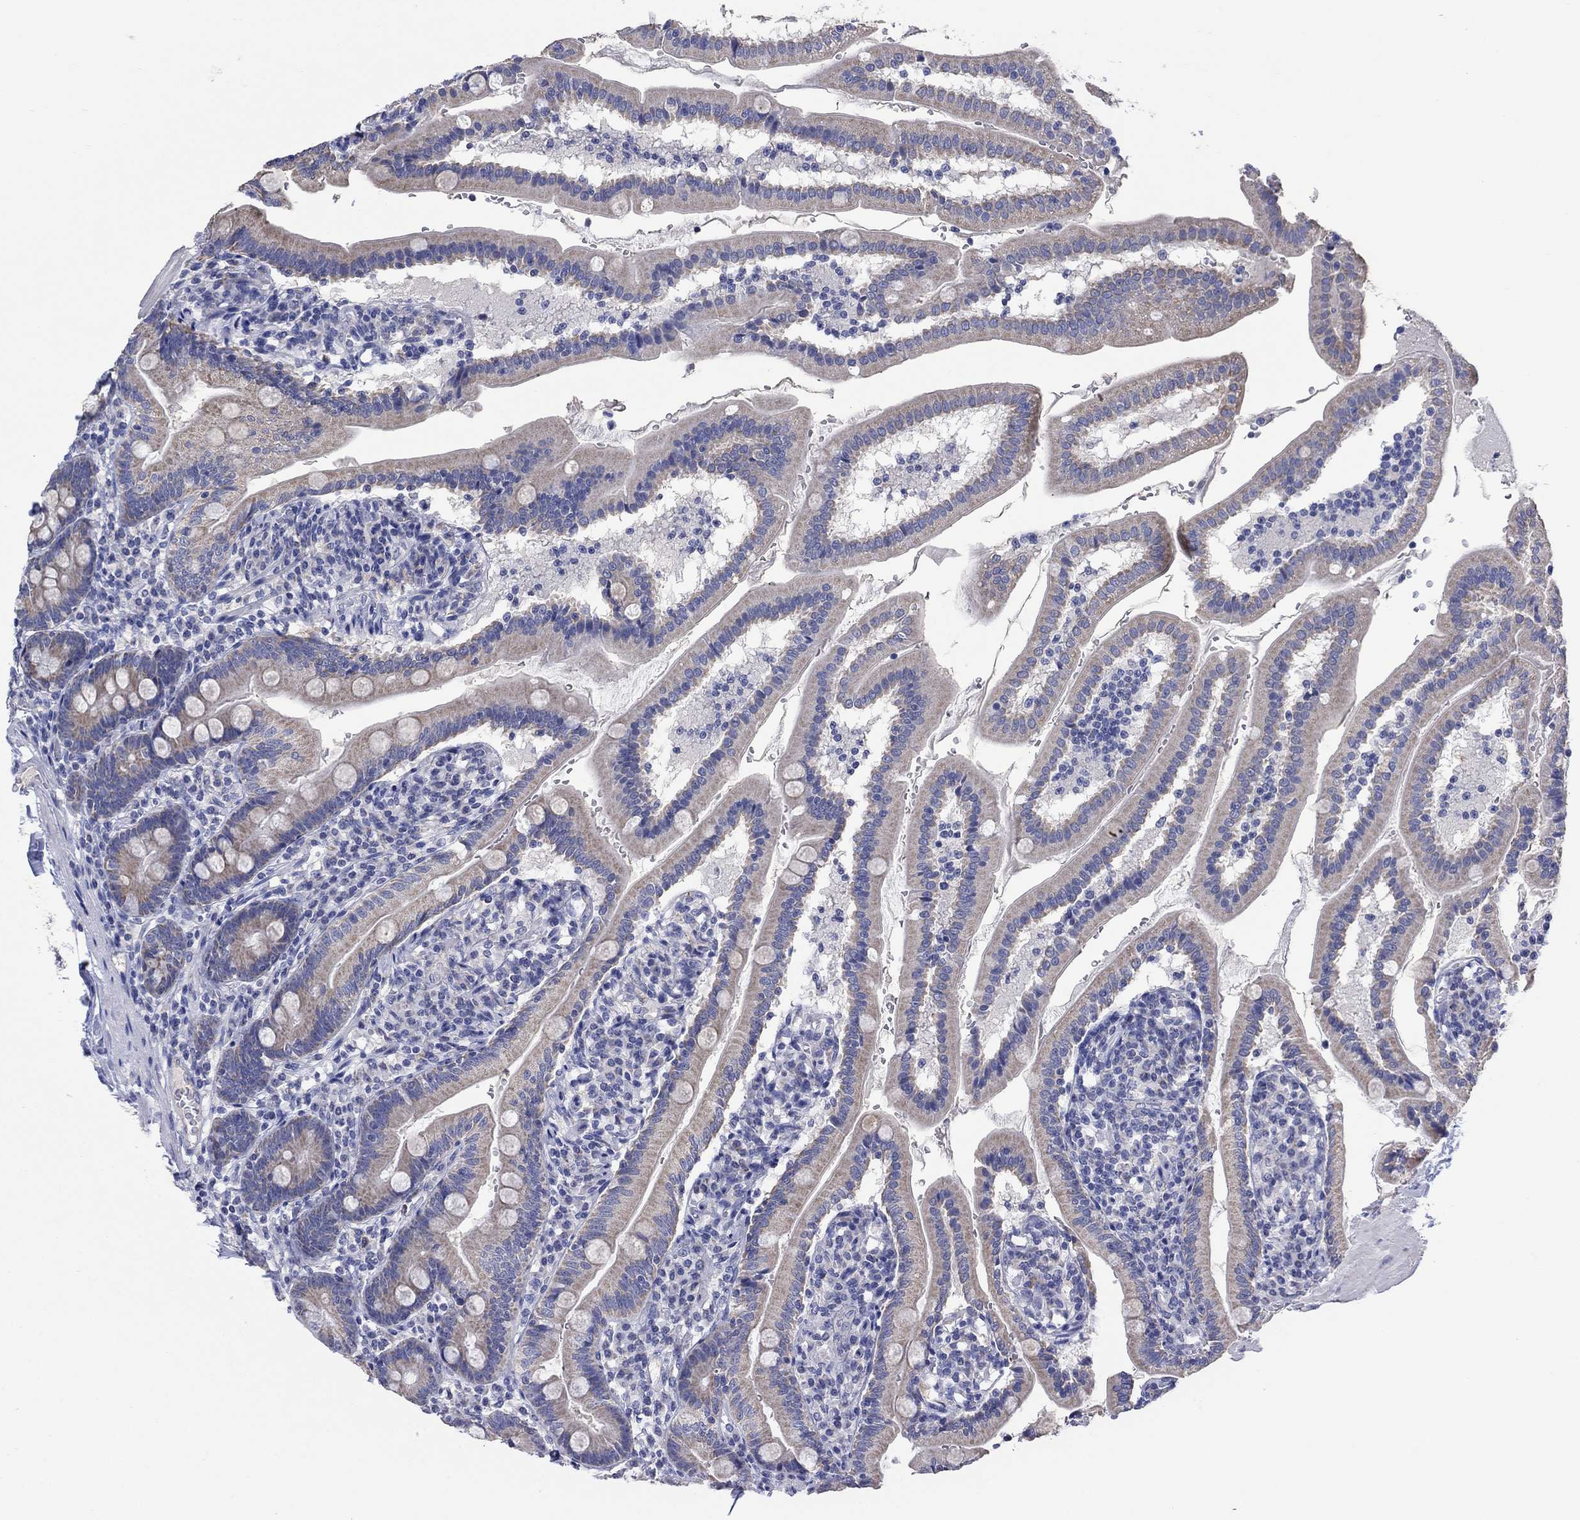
{"staining": {"intensity": "moderate", "quantity": "25%-75%", "location": "cytoplasmic/membranous"}, "tissue": "duodenum", "cell_type": "Glandular cells", "image_type": "normal", "snomed": [{"axis": "morphology", "description": "Normal tissue, NOS"}, {"axis": "topography", "description": "Duodenum"}], "caption": "This is a micrograph of immunohistochemistry staining of benign duodenum, which shows moderate positivity in the cytoplasmic/membranous of glandular cells.", "gene": "CLVS1", "patient": {"sex": "female", "age": 67}}